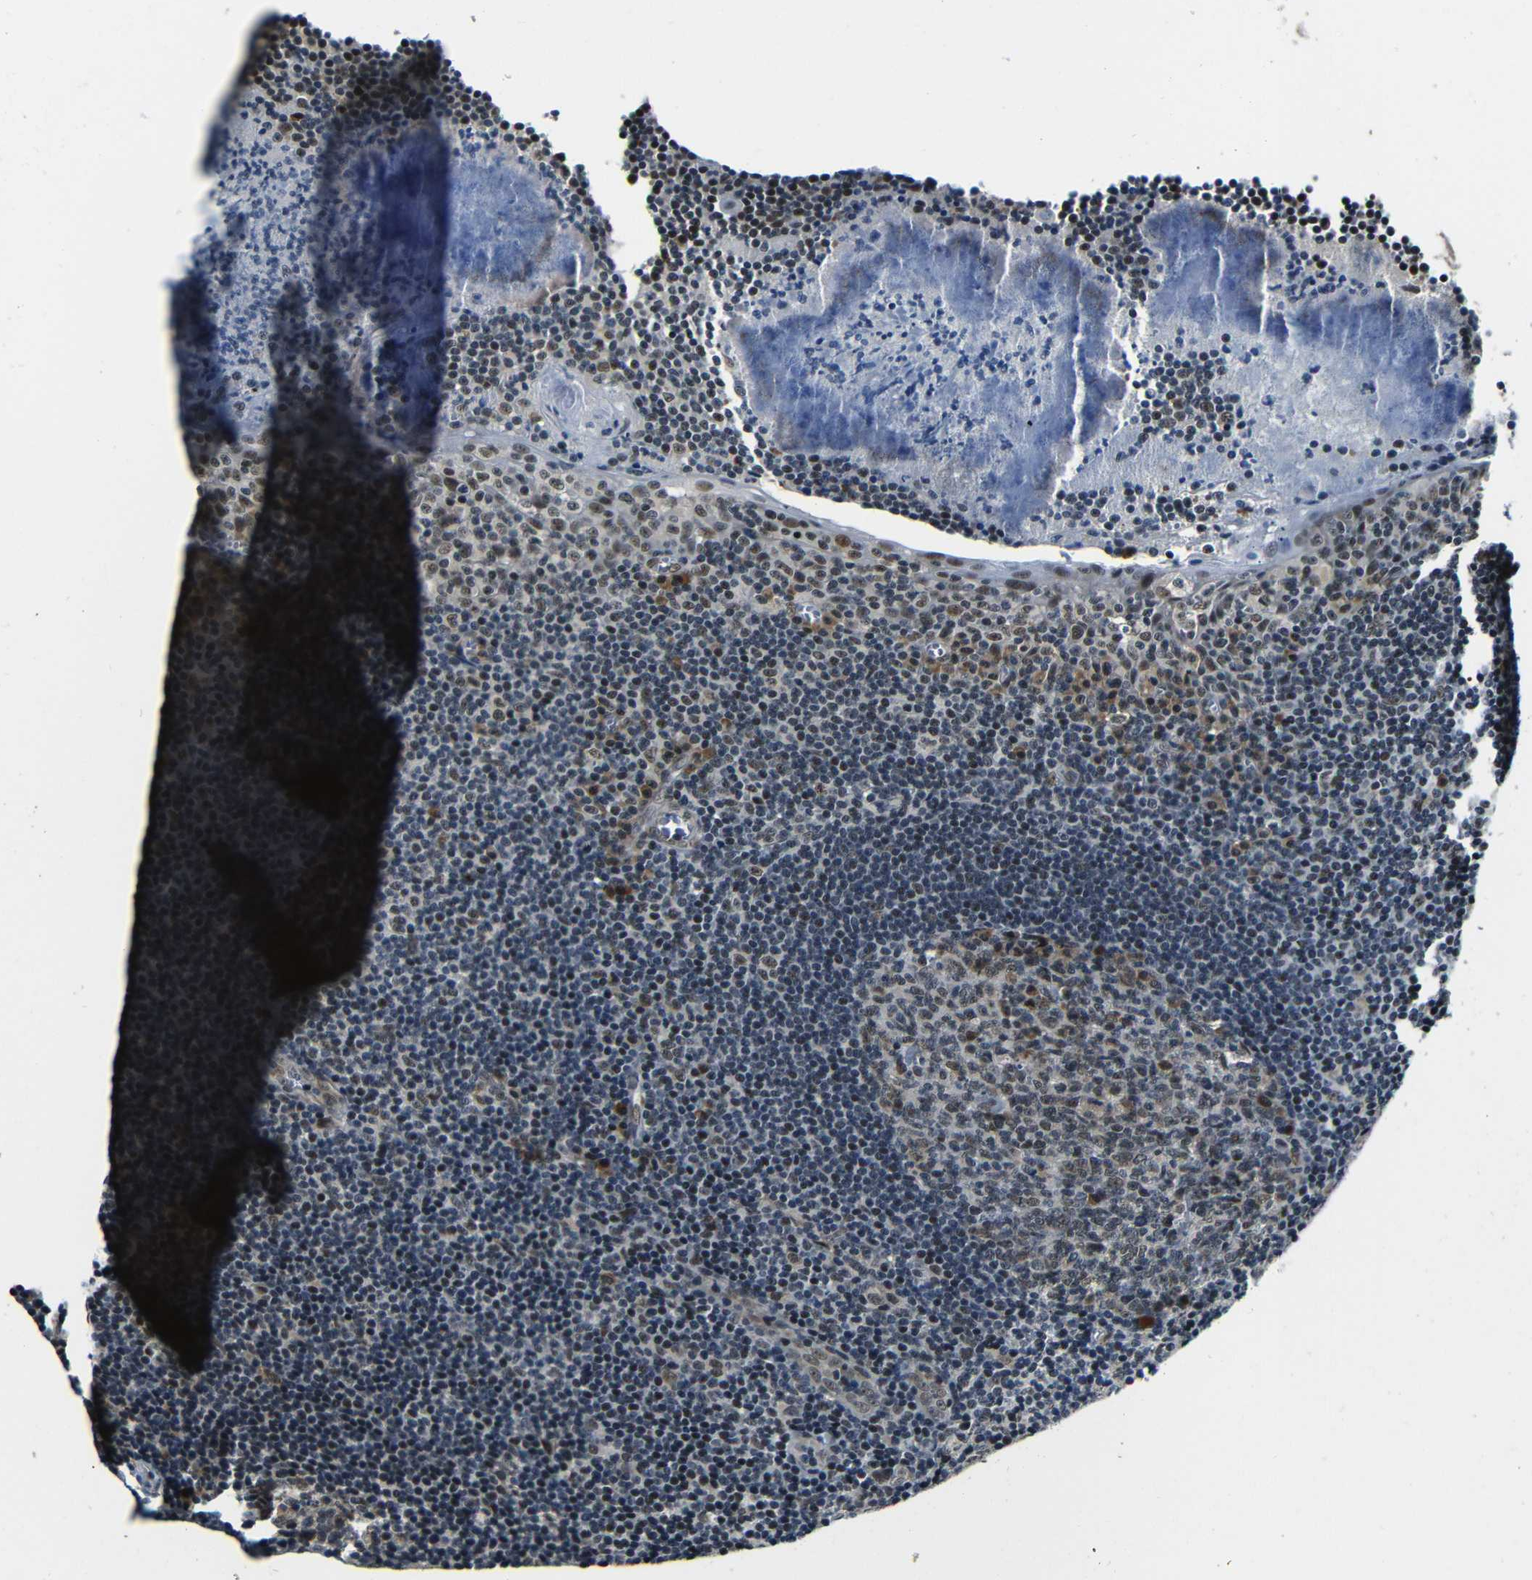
{"staining": {"intensity": "weak", "quantity": ">75%", "location": "cytoplasmic/membranous,nuclear"}, "tissue": "tonsil", "cell_type": "Germinal center cells", "image_type": "normal", "snomed": [{"axis": "morphology", "description": "Normal tissue, NOS"}, {"axis": "topography", "description": "Tonsil"}], "caption": "Tonsil stained with DAB (3,3'-diaminobenzidine) immunohistochemistry displays low levels of weak cytoplasmic/membranous,nuclear expression in about >75% of germinal center cells.", "gene": "FOXD4L1", "patient": {"sex": "male", "age": 37}}